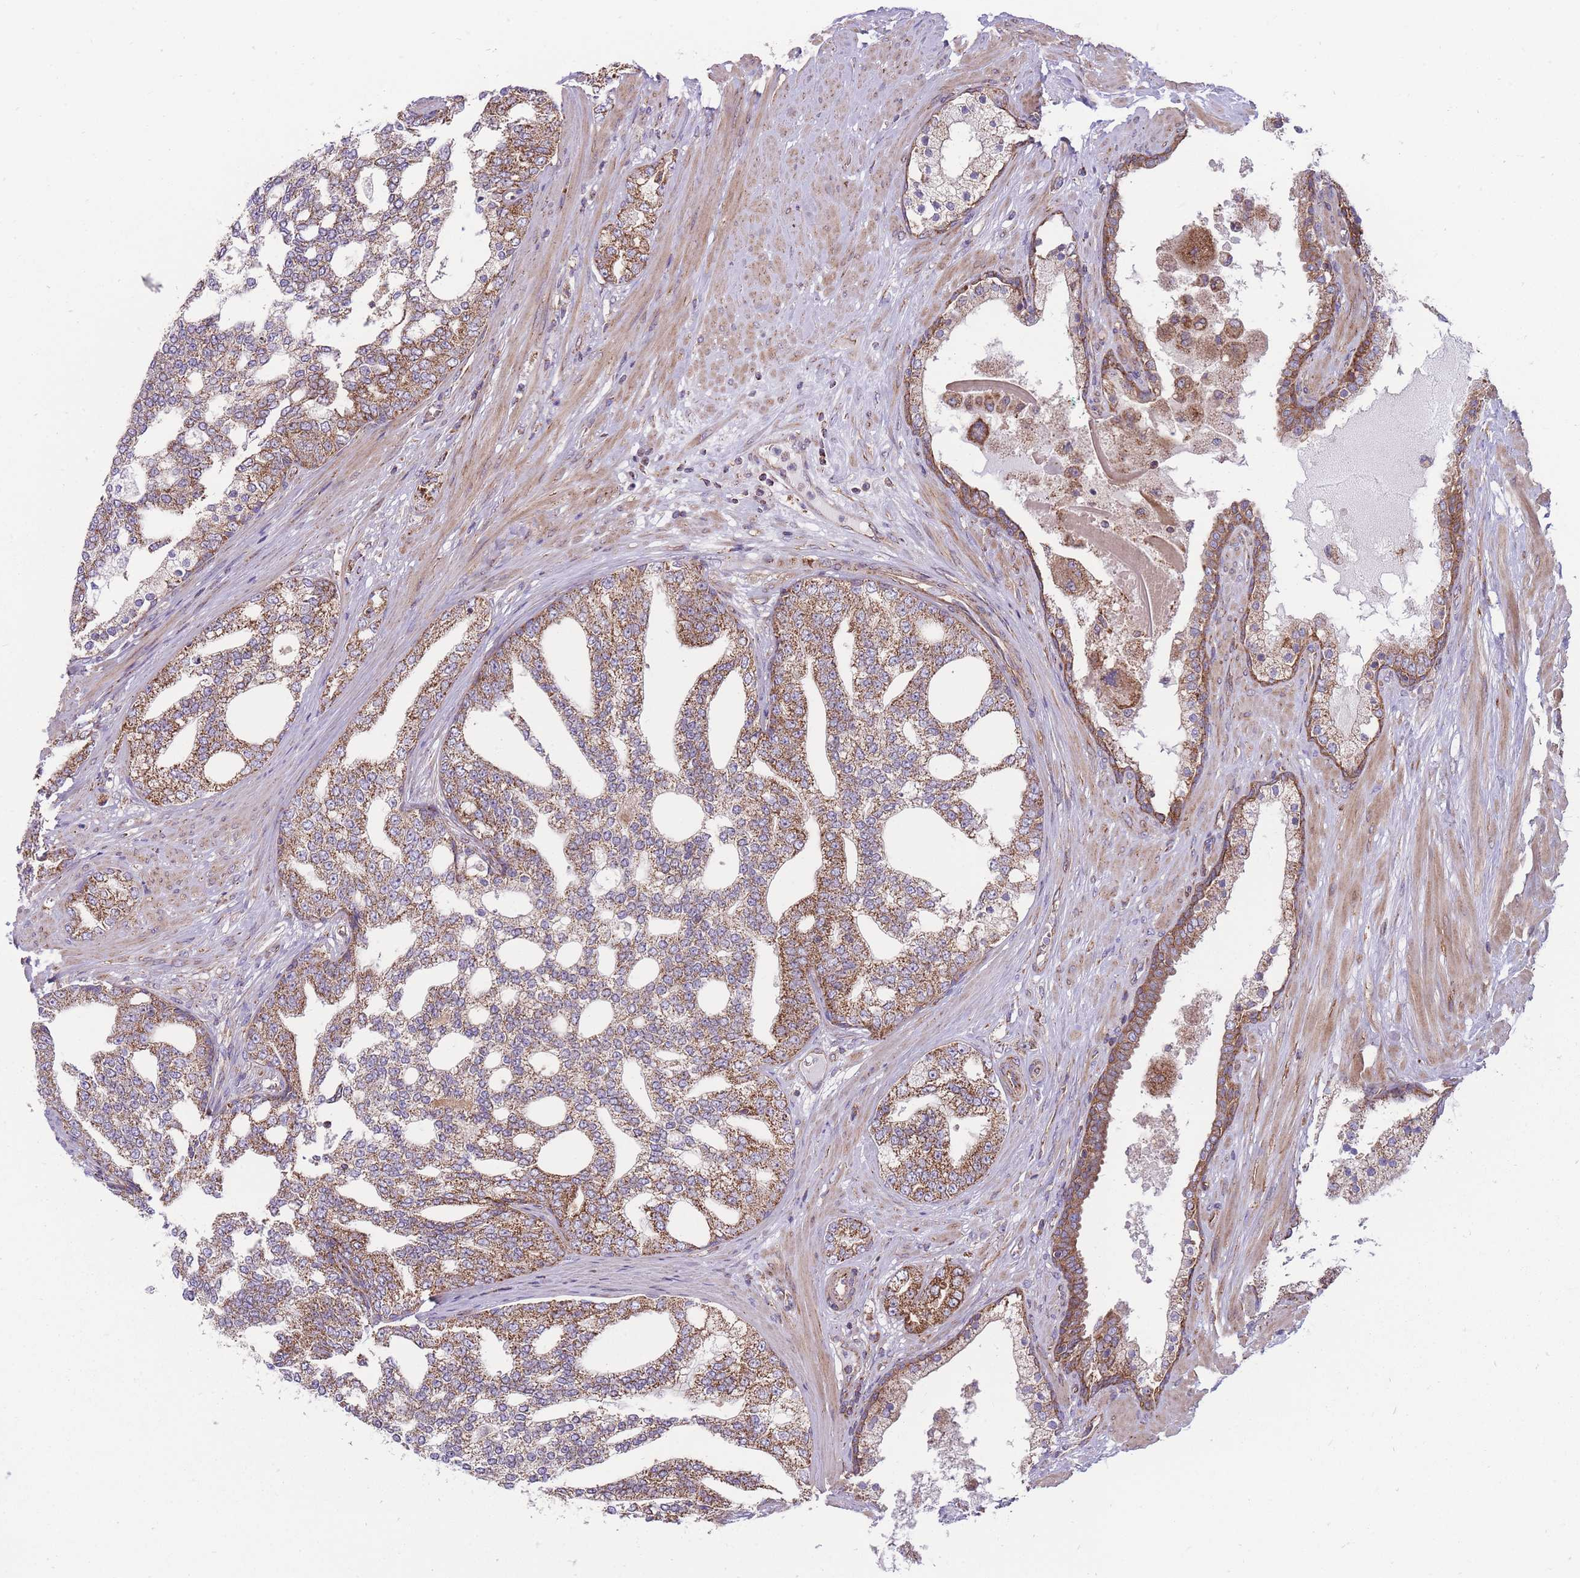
{"staining": {"intensity": "moderate", "quantity": ">75%", "location": "cytoplasmic/membranous"}, "tissue": "prostate cancer", "cell_type": "Tumor cells", "image_type": "cancer", "snomed": [{"axis": "morphology", "description": "Adenocarcinoma, High grade"}, {"axis": "topography", "description": "Prostate"}], "caption": "Protein expression analysis of prostate high-grade adenocarcinoma displays moderate cytoplasmic/membranous expression in approximately >75% of tumor cells.", "gene": "ANKRD10", "patient": {"sex": "male", "age": 64}}